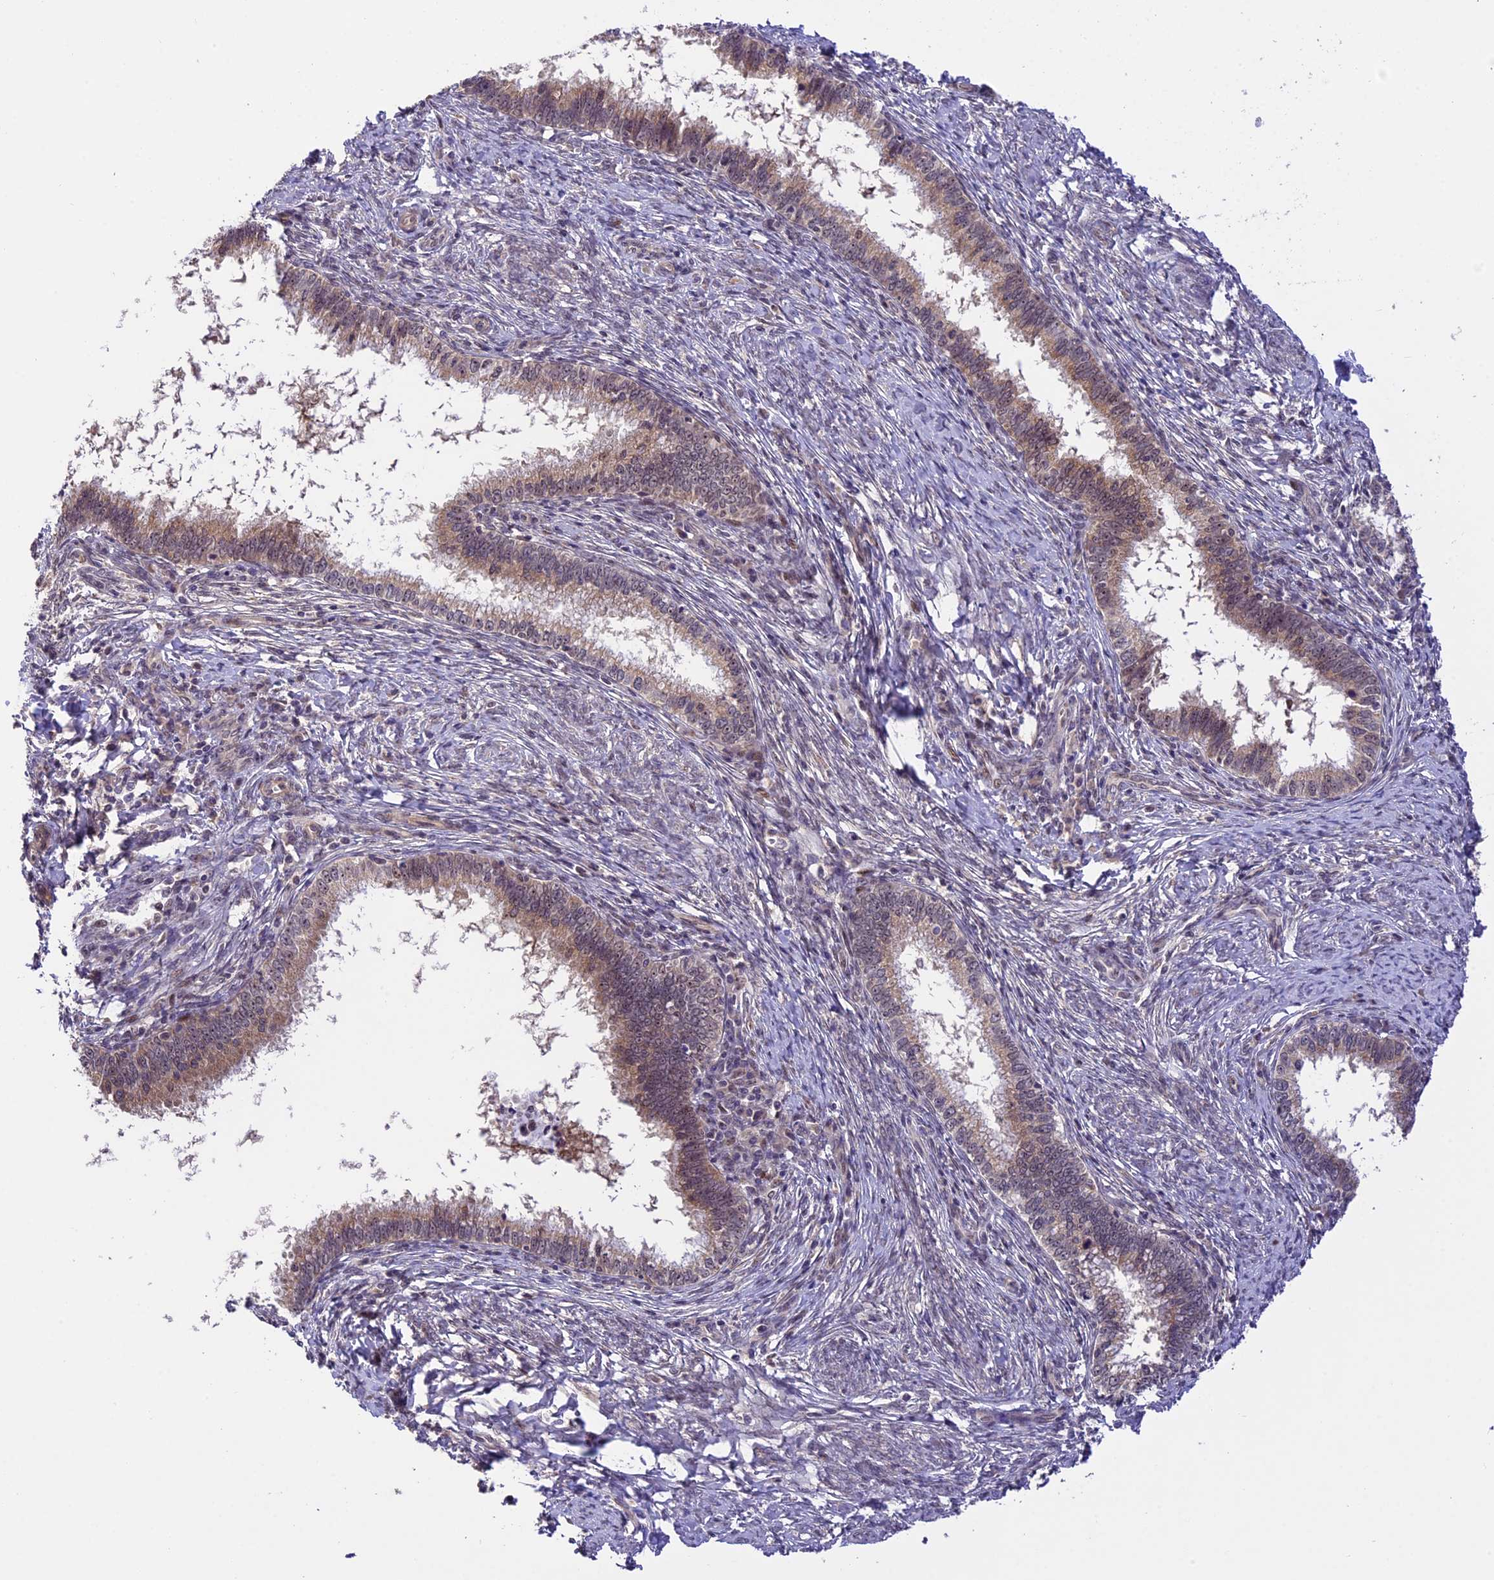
{"staining": {"intensity": "moderate", "quantity": "25%-75%", "location": "cytoplasmic/membranous,nuclear"}, "tissue": "cervical cancer", "cell_type": "Tumor cells", "image_type": "cancer", "snomed": [{"axis": "morphology", "description": "Adenocarcinoma, NOS"}, {"axis": "topography", "description": "Cervix"}], "caption": "Adenocarcinoma (cervical) stained for a protein (brown) shows moderate cytoplasmic/membranous and nuclear positive positivity in approximately 25%-75% of tumor cells.", "gene": "ZAR1L", "patient": {"sex": "female", "age": 36}}